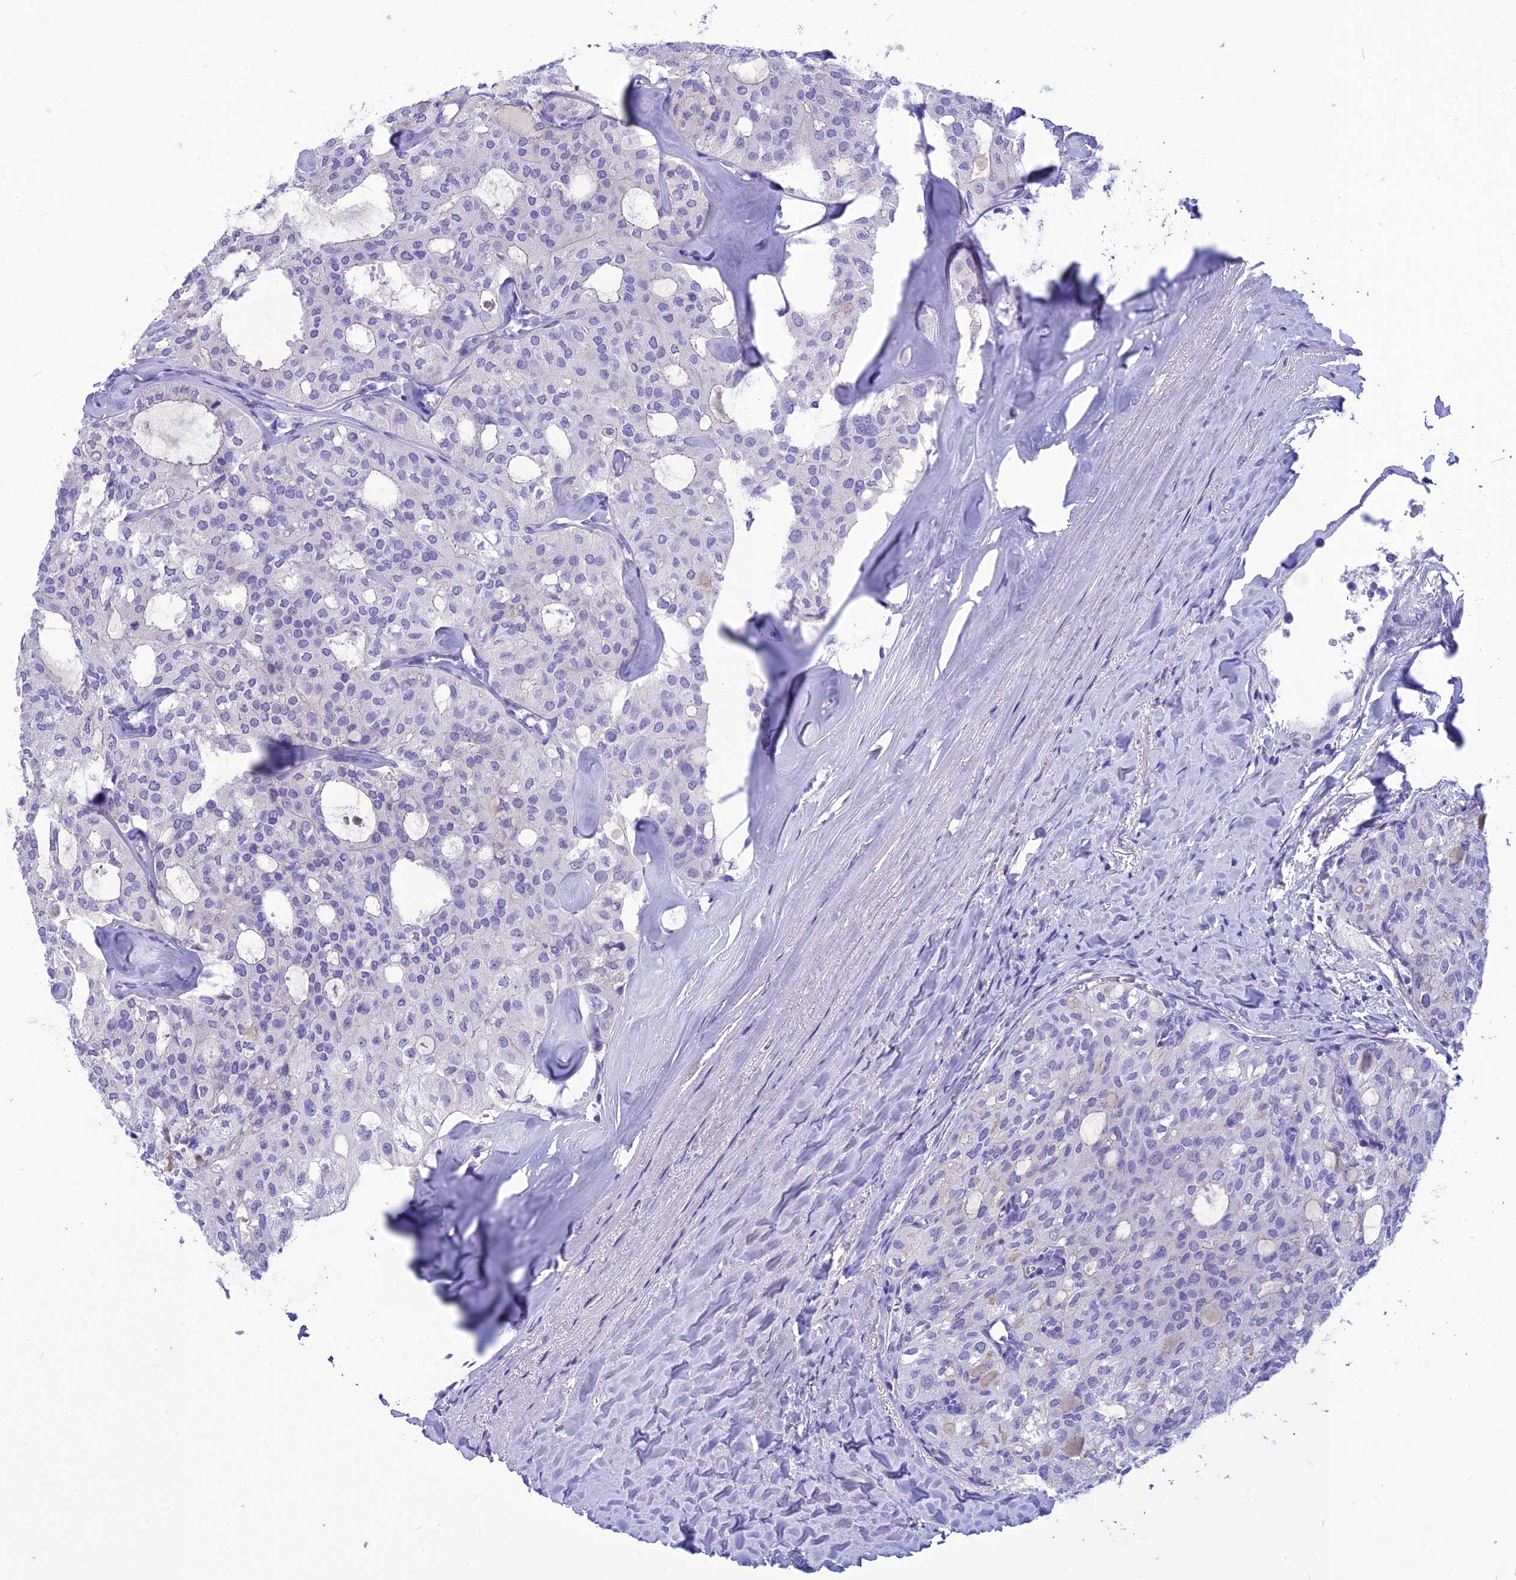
{"staining": {"intensity": "negative", "quantity": "none", "location": "none"}, "tissue": "thyroid cancer", "cell_type": "Tumor cells", "image_type": "cancer", "snomed": [{"axis": "morphology", "description": "Follicular adenoma carcinoma, NOS"}, {"axis": "topography", "description": "Thyroid gland"}], "caption": "Thyroid cancer stained for a protein using immunohistochemistry (IHC) displays no positivity tumor cells.", "gene": "BBS2", "patient": {"sex": "male", "age": 75}}